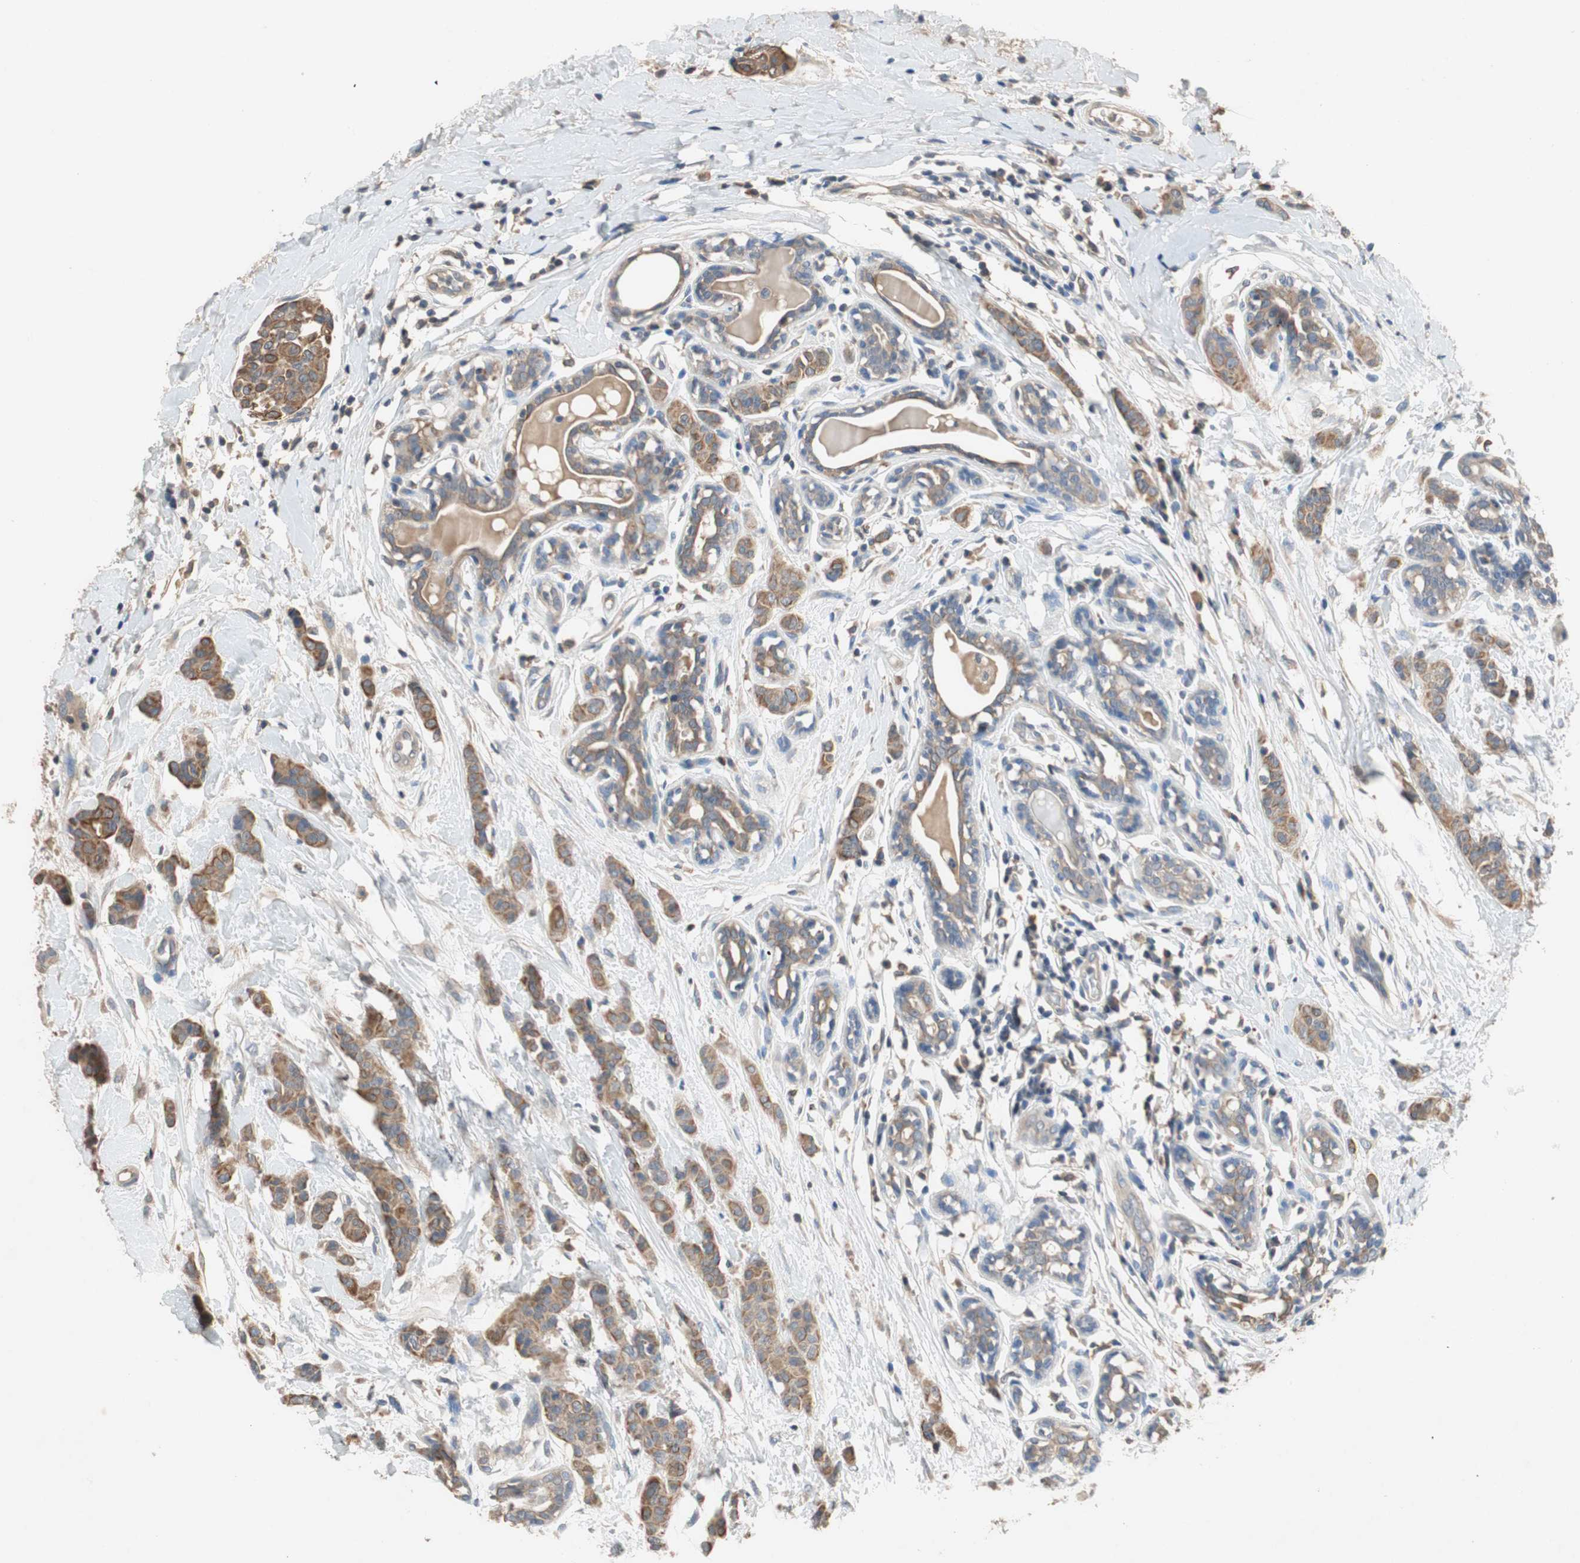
{"staining": {"intensity": "moderate", "quantity": ">75%", "location": "cytoplasmic/membranous"}, "tissue": "breast cancer", "cell_type": "Tumor cells", "image_type": "cancer", "snomed": [{"axis": "morphology", "description": "Normal tissue, NOS"}, {"axis": "morphology", "description": "Duct carcinoma"}, {"axis": "topography", "description": "Breast"}], "caption": "Tumor cells reveal medium levels of moderate cytoplasmic/membranous positivity in about >75% of cells in human breast cancer.", "gene": "ADAP1", "patient": {"sex": "female", "age": 40}}